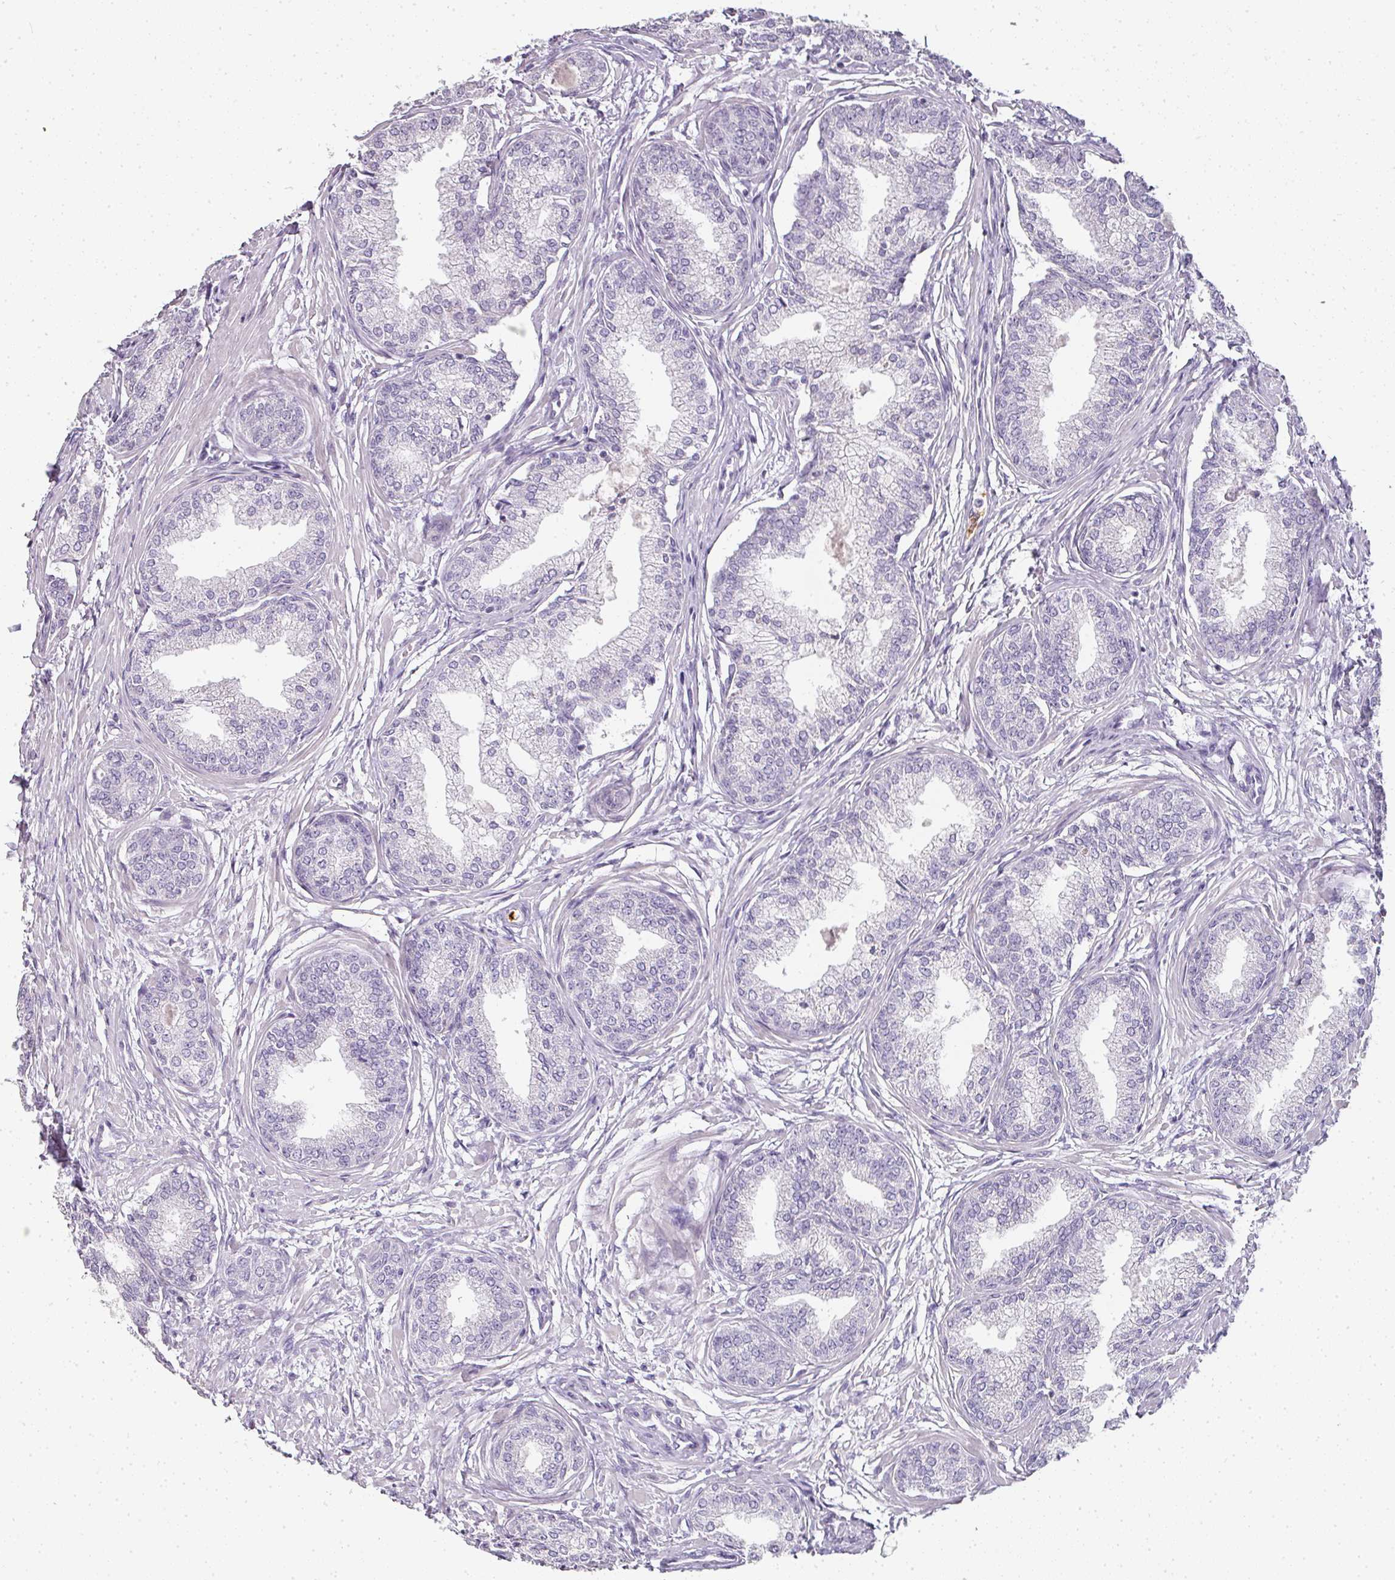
{"staining": {"intensity": "negative", "quantity": "none", "location": "none"}, "tissue": "prostate cancer", "cell_type": "Tumor cells", "image_type": "cancer", "snomed": [{"axis": "morphology", "description": "Adenocarcinoma, High grade"}, {"axis": "topography", "description": "Prostate"}], "caption": "DAB (3,3'-diaminobenzidine) immunohistochemical staining of human prostate adenocarcinoma (high-grade) demonstrates no significant positivity in tumor cells.", "gene": "CAMP", "patient": {"sex": "male", "age": 67}}